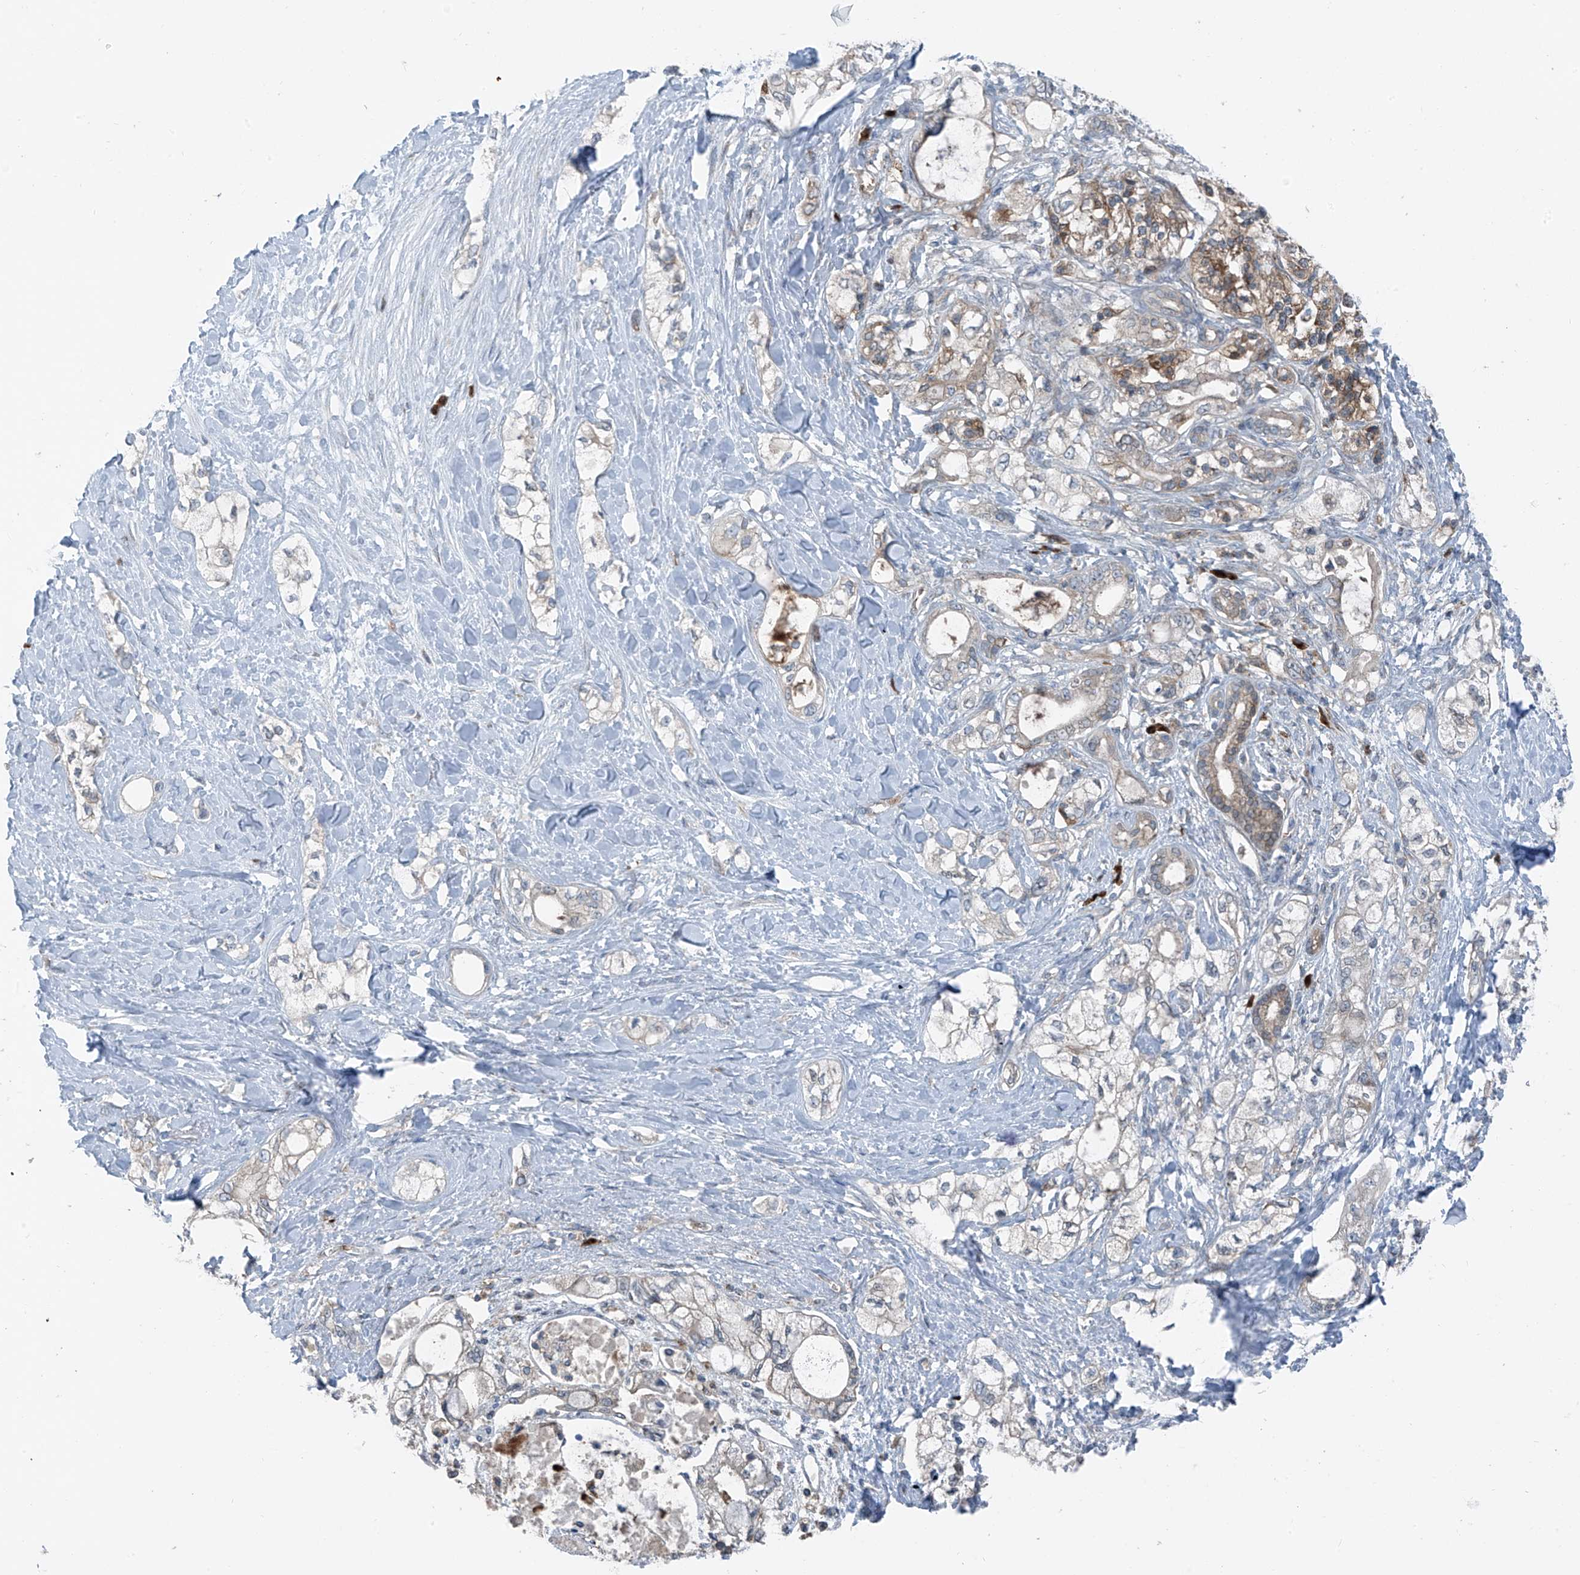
{"staining": {"intensity": "moderate", "quantity": "<25%", "location": "cytoplasmic/membranous"}, "tissue": "pancreatic cancer", "cell_type": "Tumor cells", "image_type": "cancer", "snomed": [{"axis": "morphology", "description": "Adenocarcinoma, NOS"}, {"axis": "topography", "description": "Pancreas"}], "caption": "High-magnification brightfield microscopy of adenocarcinoma (pancreatic) stained with DAB (brown) and counterstained with hematoxylin (blue). tumor cells exhibit moderate cytoplasmic/membranous positivity is appreciated in about<25% of cells.", "gene": "SLC12A6", "patient": {"sex": "male", "age": 70}}